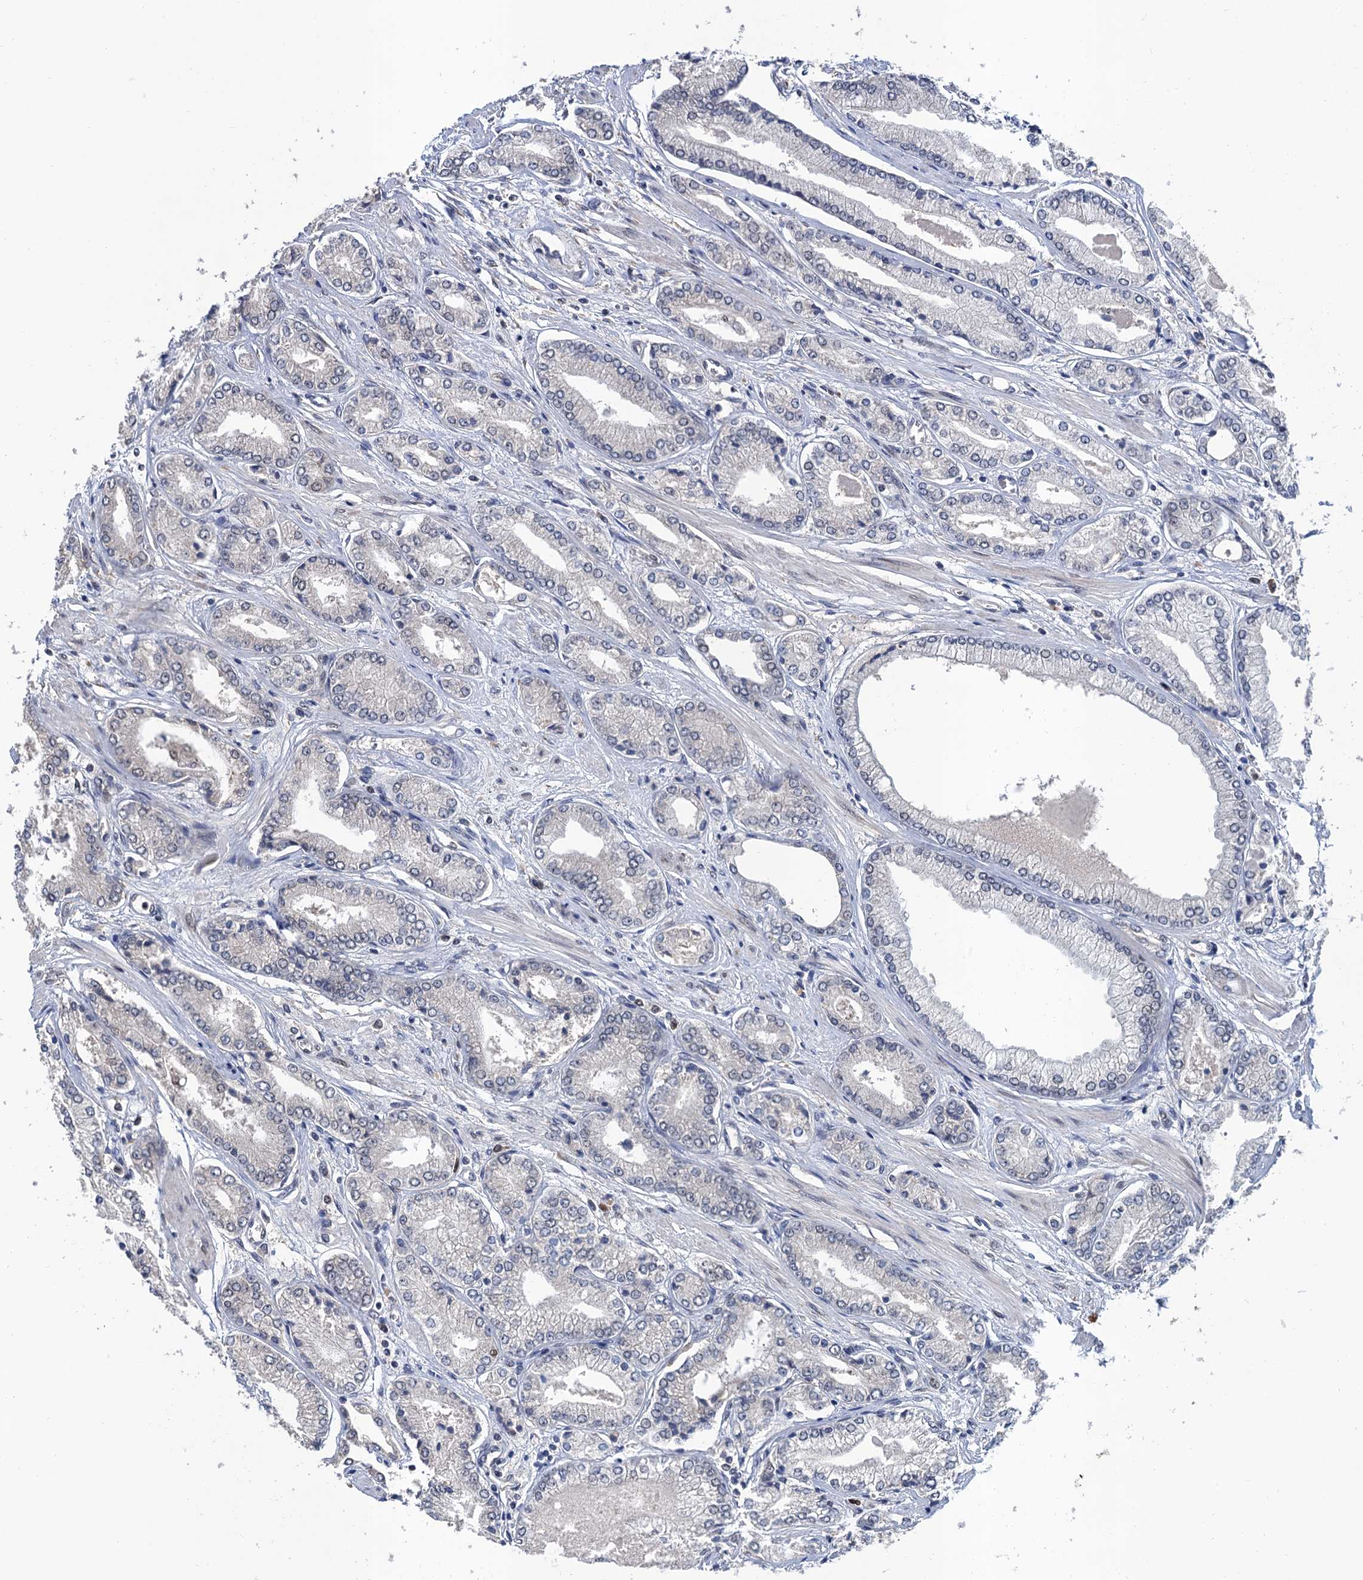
{"staining": {"intensity": "negative", "quantity": "none", "location": "none"}, "tissue": "prostate cancer", "cell_type": "Tumor cells", "image_type": "cancer", "snomed": [{"axis": "morphology", "description": "Adenocarcinoma, Low grade"}, {"axis": "topography", "description": "Prostate"}], "caption": "This photomicrograph is of prostate cancer stained with immunohistochemistry to label a protein in brown with the nuclei are counter-stained blue. There is no staining in tumor cells.", "gene": "TSEN34", "patient": {"sex": "male", "age": 60}}